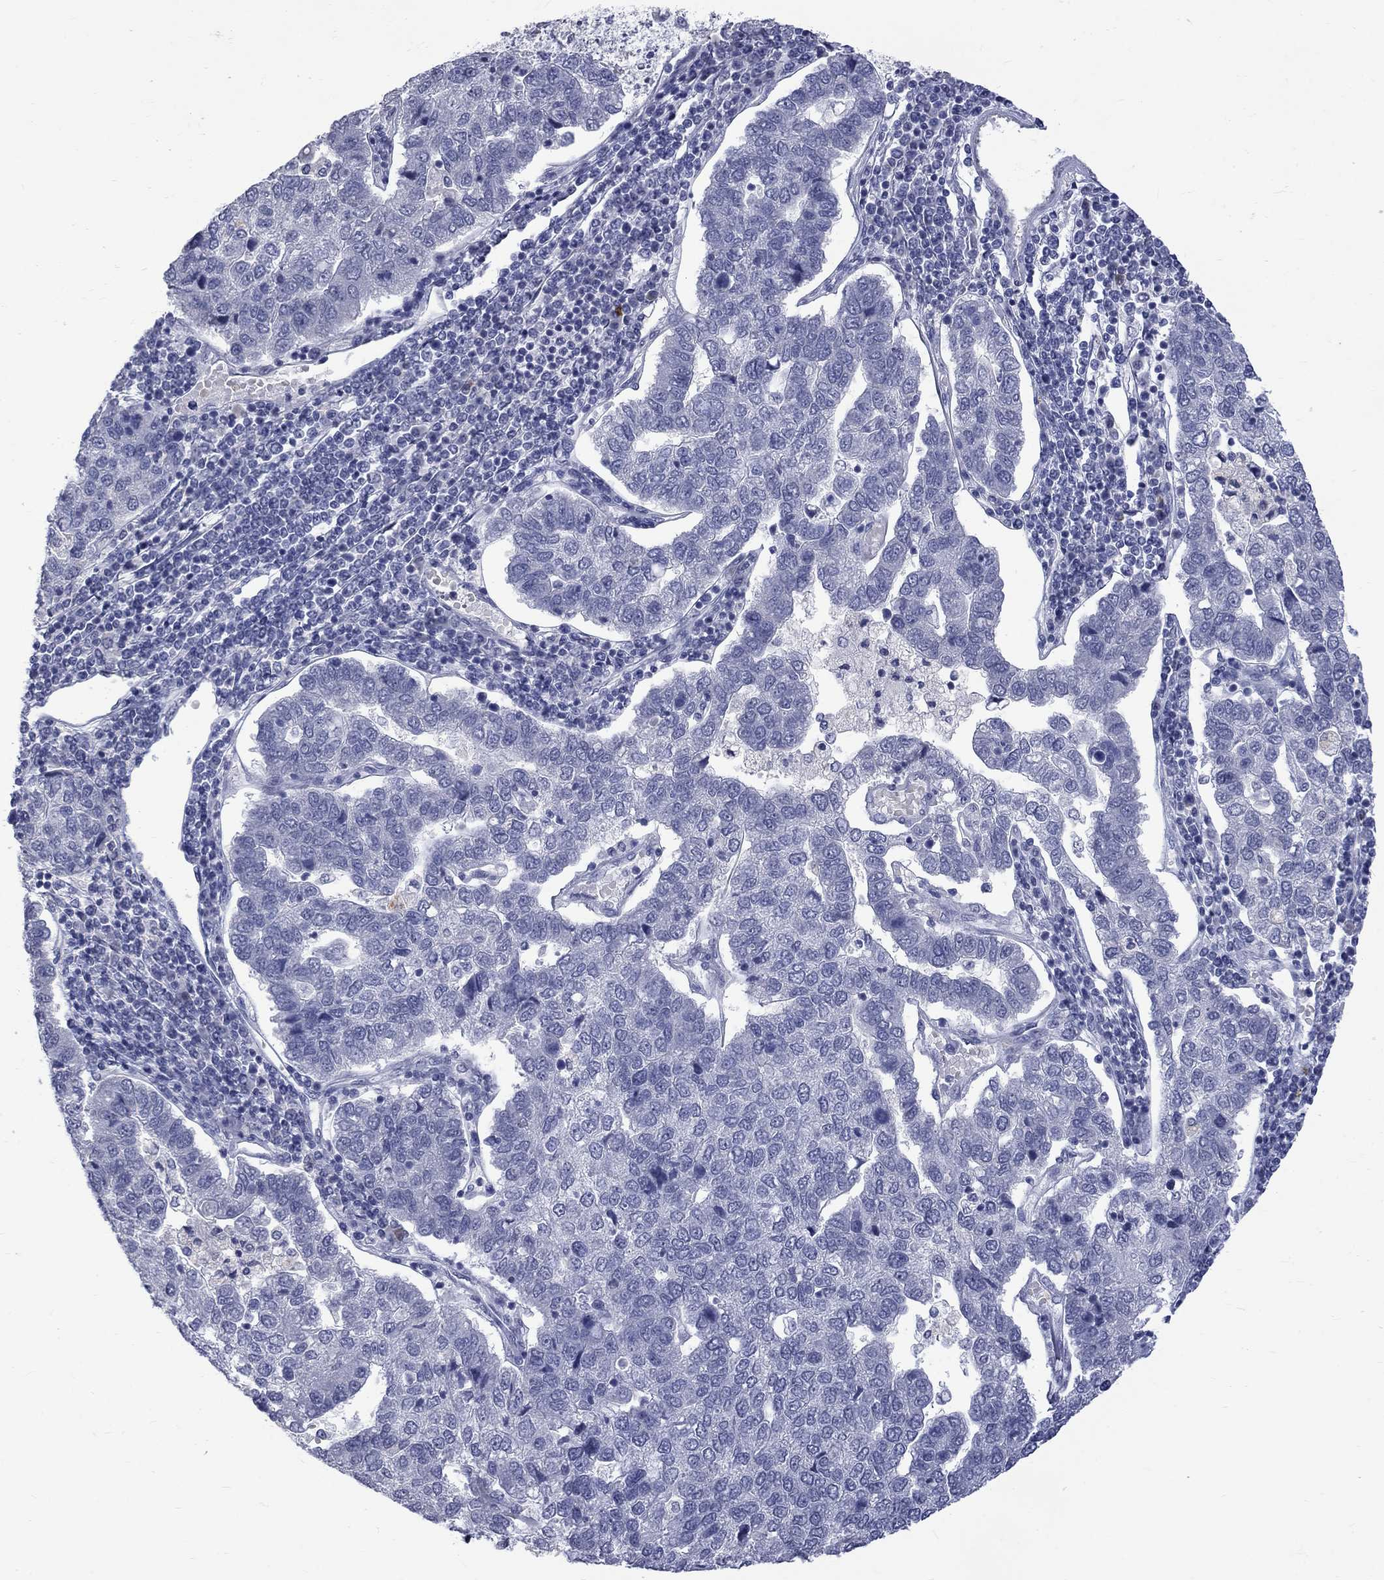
{"staining": {"intensity": "negative", "quantity": "none", "location": "none"}, "tissue": "pancreatic cancer", "cell_type": "Tumor cells", "image_type": "cancer", "snomed": [{"axis": "morphology", "description": "Adenocarcinoma, NOS"}, {"axis": "topography", "description": "Pancreas"}], "caption": "Tumor cells show no significant protein positivity in adenocarcinoma (pancreatic). (IHC, brightfield microscopy, high magnification).", "gene": "CTNND2", "patient": {"sex": "female", "age": 61}}